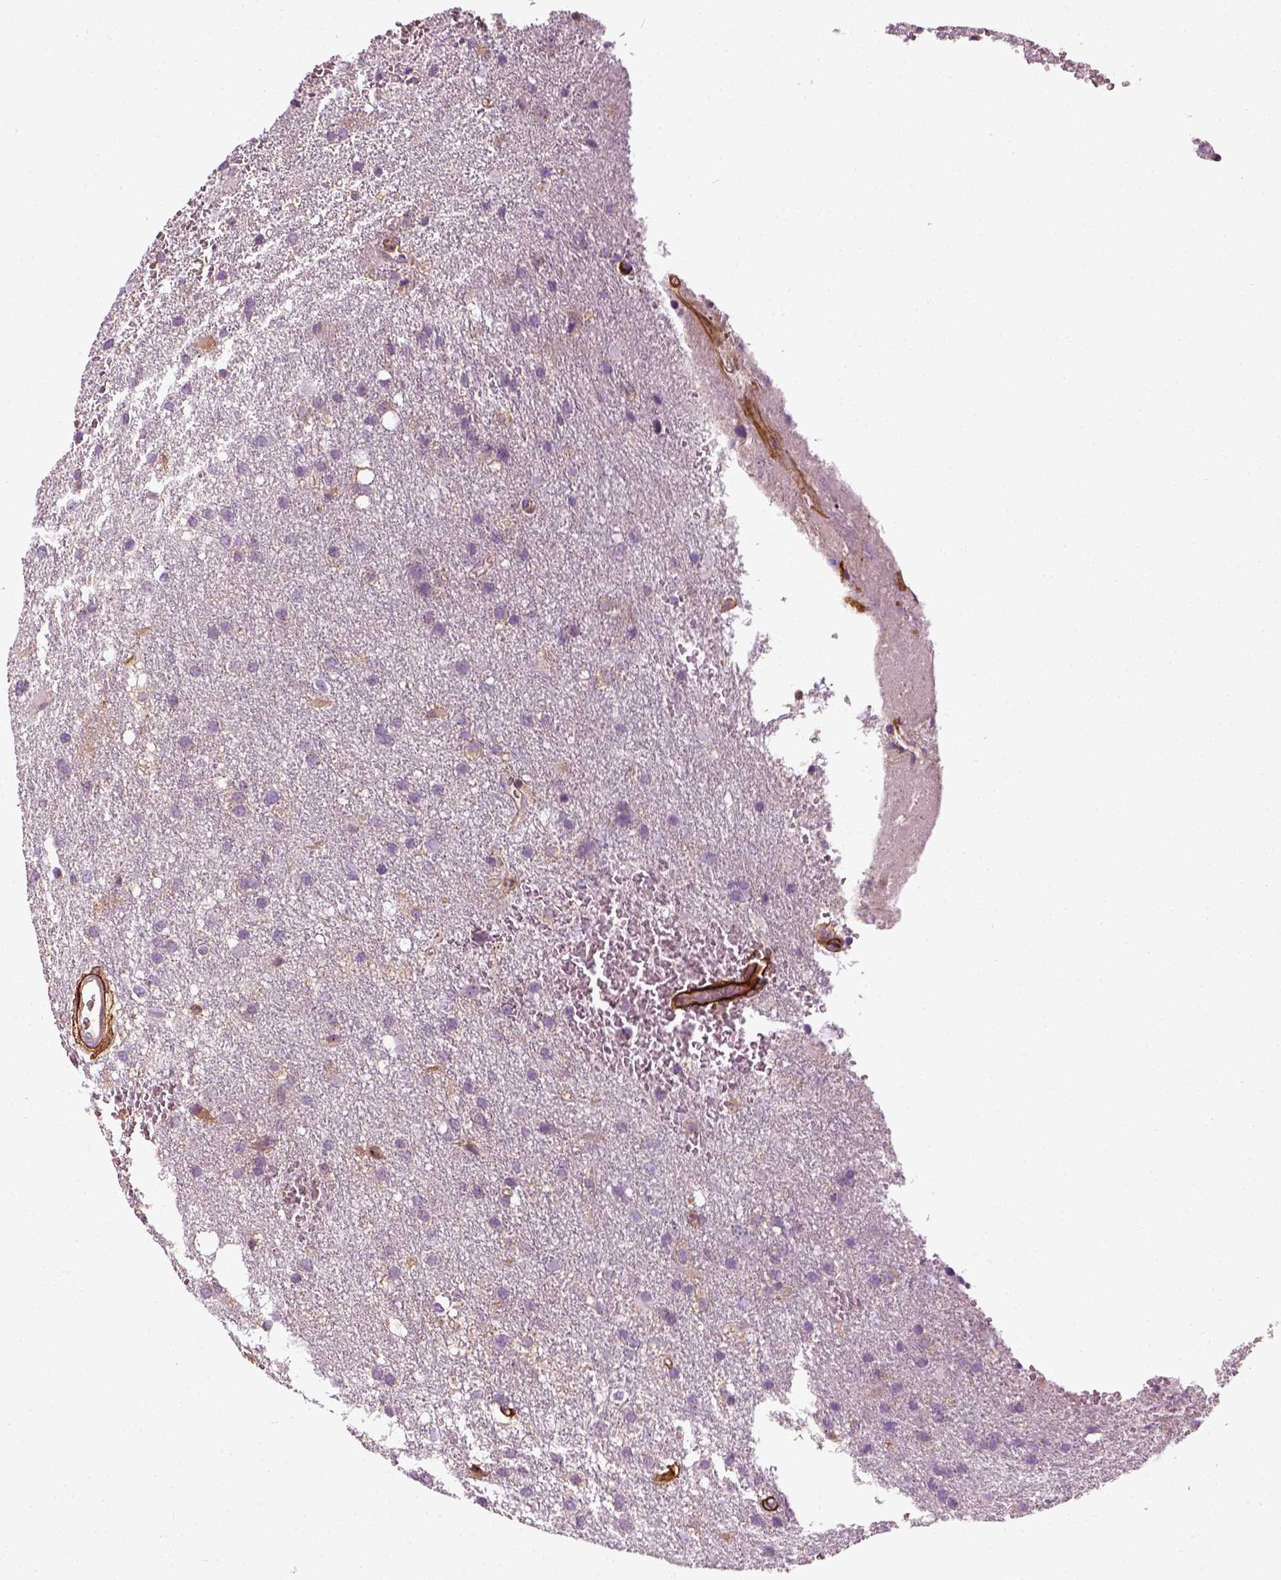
{"staining": {"intensity": "negative", "quantity": "none", "location": "none"}, "tissue": "glioma", "cell_type": "Tumor cells", "image_type": "cancer", "snomed": [{"axis": "morphology", "description": "Glioma, malignant, Low grade"}, {"axis": "topography", "description": "Brain"}], "caption": "Glioma was stained to show a protein in brown. There is no significant positivity in tumor cells.", "gene": "COL6A2", "patient": {"sex": "male", "age": 66}}